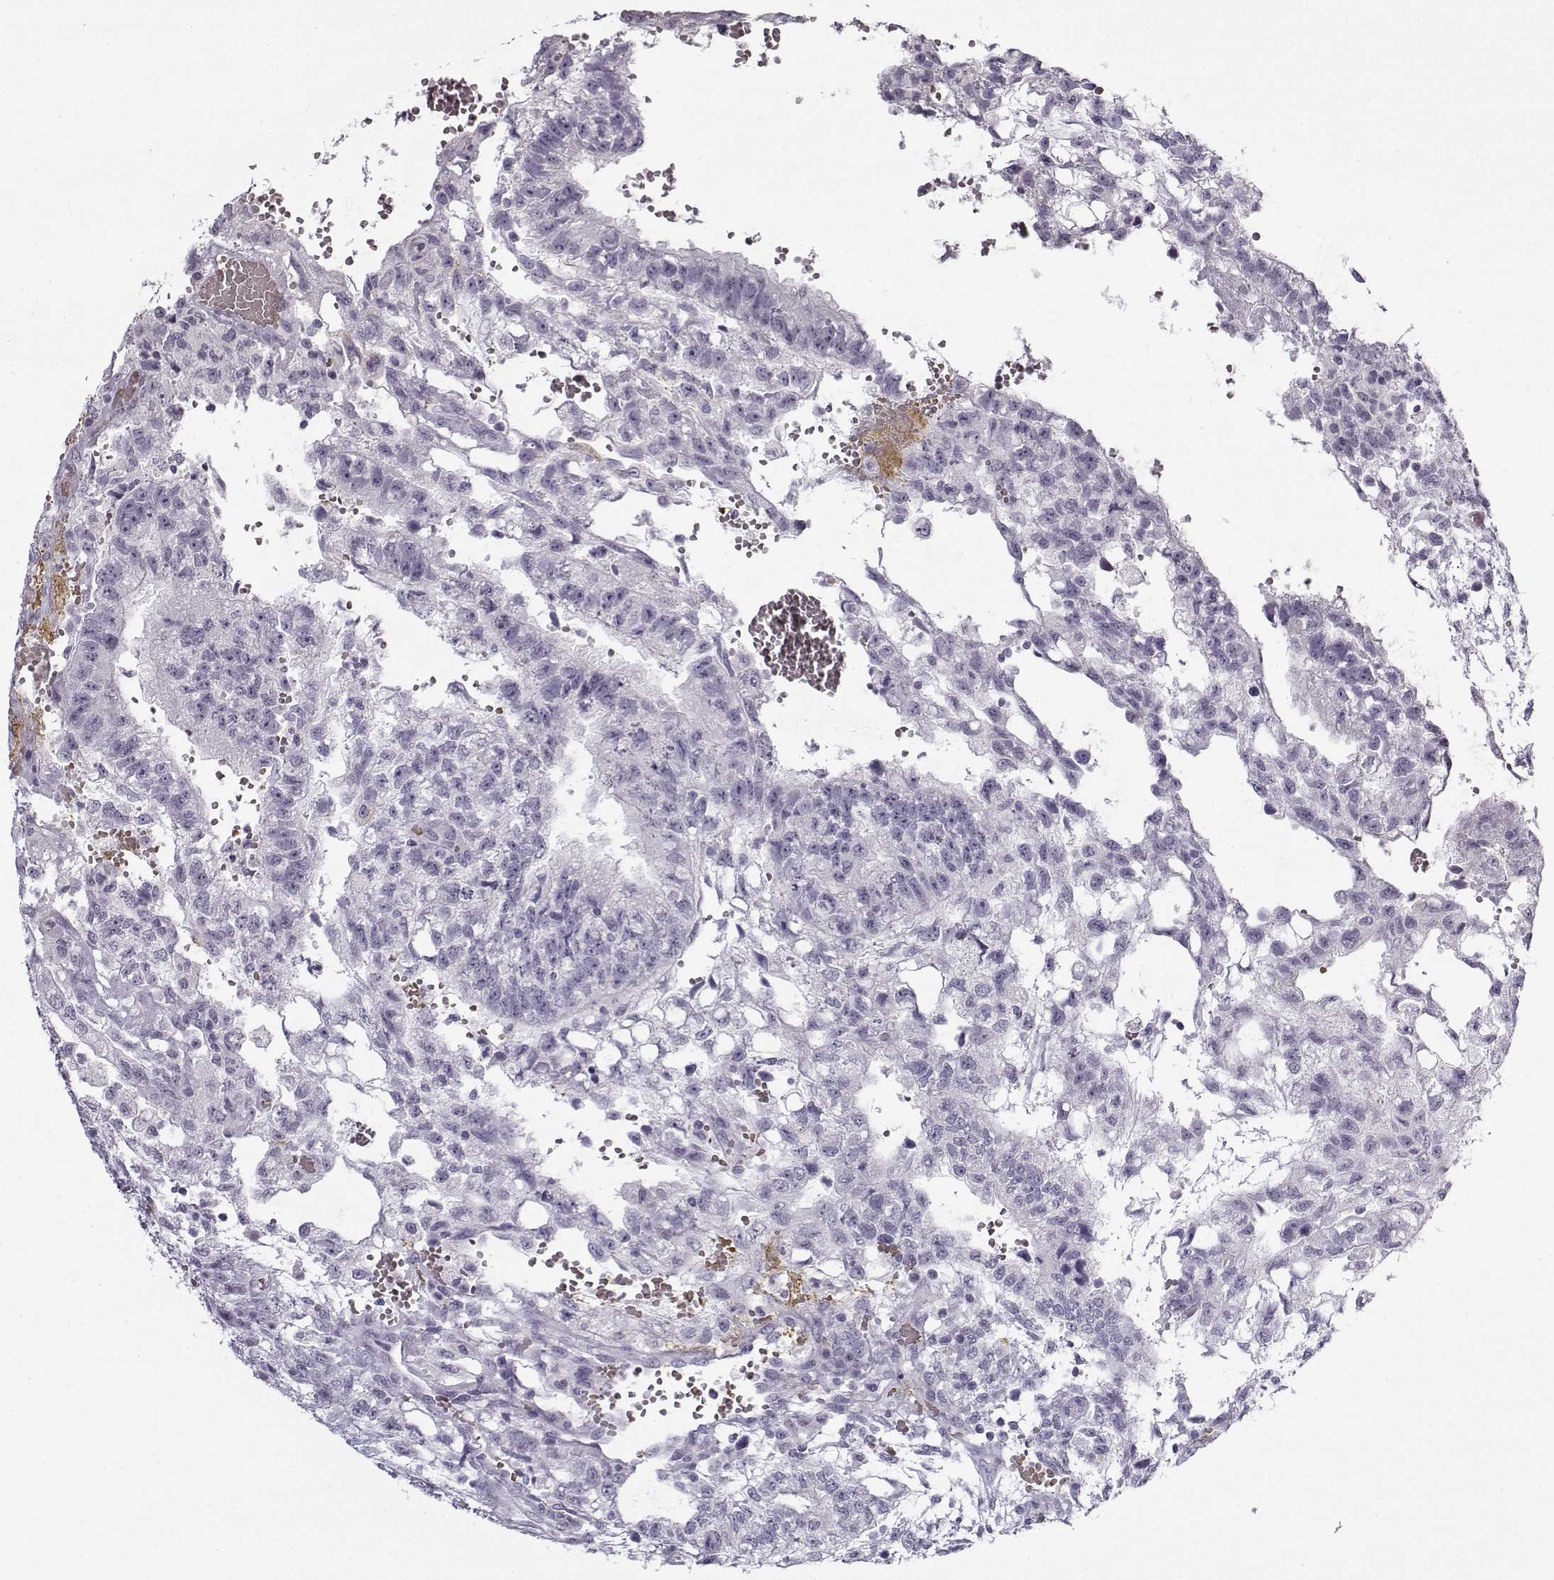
{"staining": {"intensity": "negative", "quantity": "none", "location": "none"}, "tissue": "testis cancer", "cell_type": "Tumor cells", "image_type": "cancer", "snomed": [{"axis": "morphology", "description": "Carcinoma, Embryonal, NOS"}, {"axis": "topography", "description": "Testis"}], "caption": "This is an IHC histopathology image of human testis embryonal carcinoma. There is no staining in tumor cells.", "gene": "SNCA", "patient": {"sex": "male", "age": 32}}